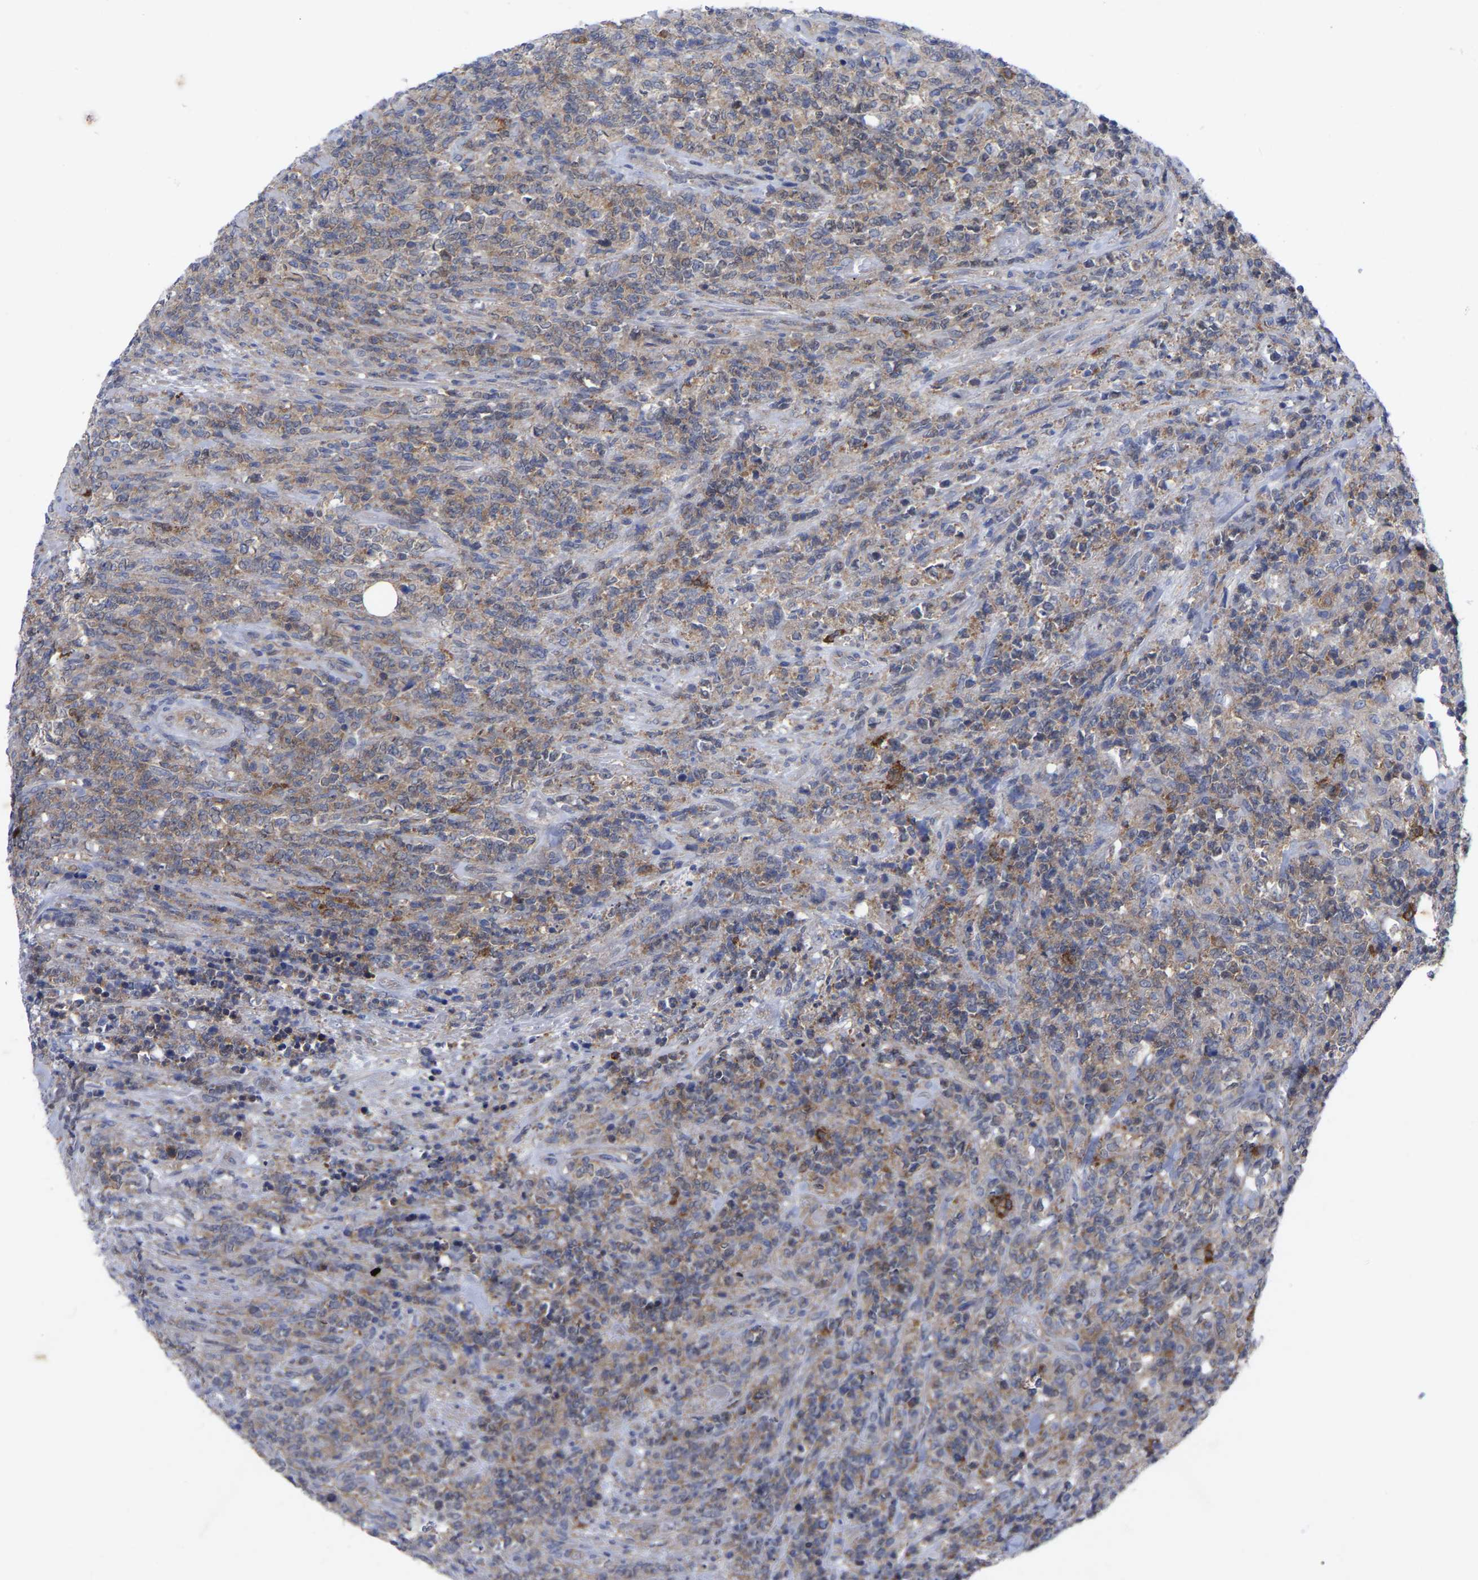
{"staining": {"intensity": "weak", "quantity": "<25%", "location": "cytoplasmic/membranous"}, "tissue": "lymphoma", "cell_type": "Tumor cells", "image_type": "cancer", "snomed": [{"axis": "morphology", "description": "Malignant lymphoma, non-Hodgkin's type, High grade"}, {"axis": "topography", "description": "Soft tissue"}], "caption": "Immunohistochemical staining of human high-grade malignant lymphoma, non-Hodgkin's type displays no significant staining in tumor cells.", "gene": "TCP1", "patient": {"sex": "male", "age": 18}}